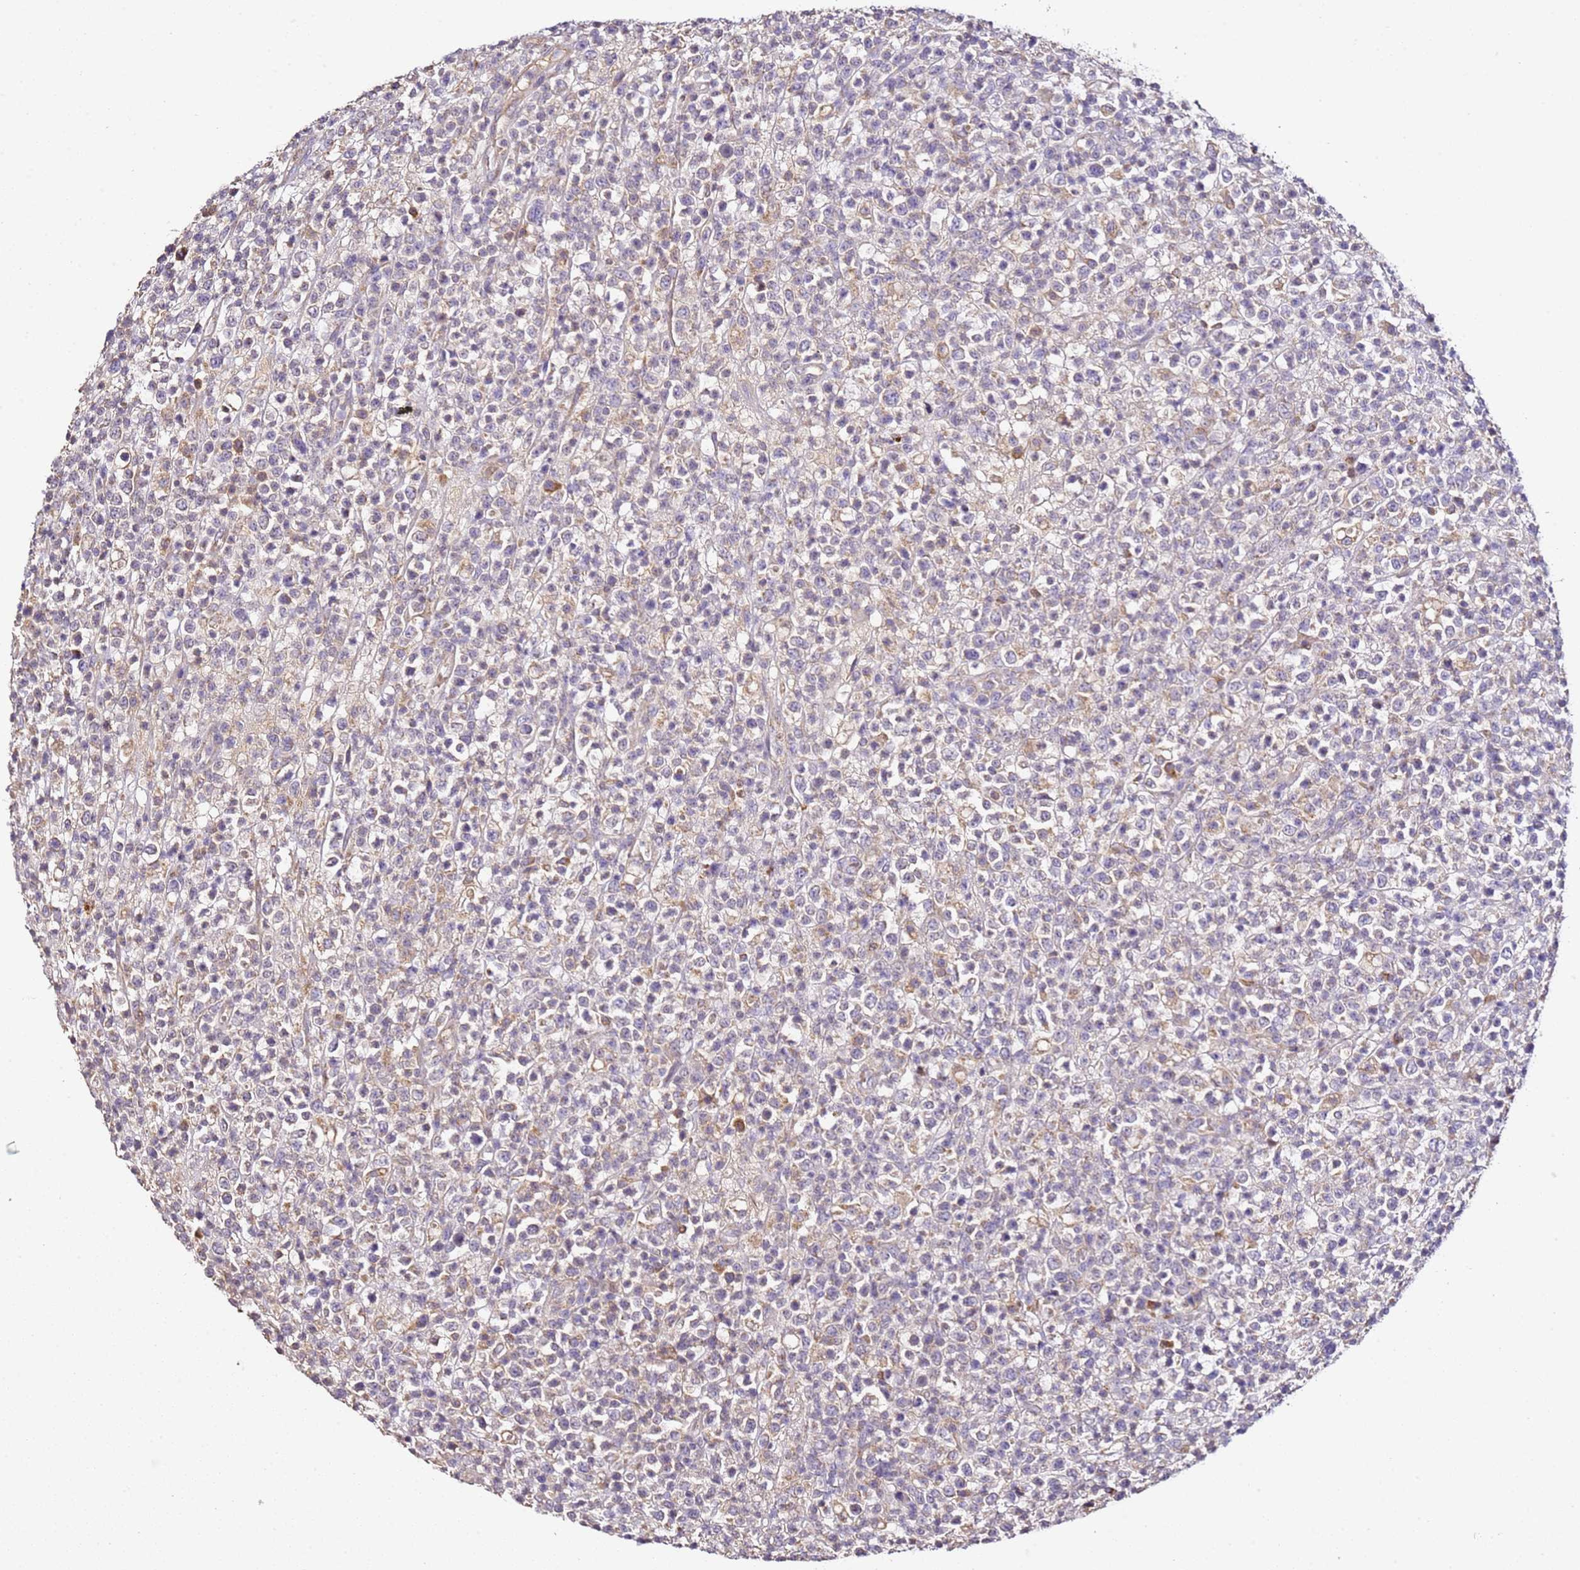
{"staining": {"intensity": "negative", "quantity": "none", "location": "none"}, "tissue": "lymphoma", "cell_type": "Tumor cells", "image_type": "cancer", "snomed": [{"axis": "morphology", "description": "Malignant lymphoma, non-Hodgkin's type, High grade"}, {"axis": "topography", "description": "Colon"}], "caption": "DAB immunohistochemical staining of human lymphoma shows no significant expression in tumor cells.", "gene": "OR2B11", "patient": {"sex": "female", "age": 53}}